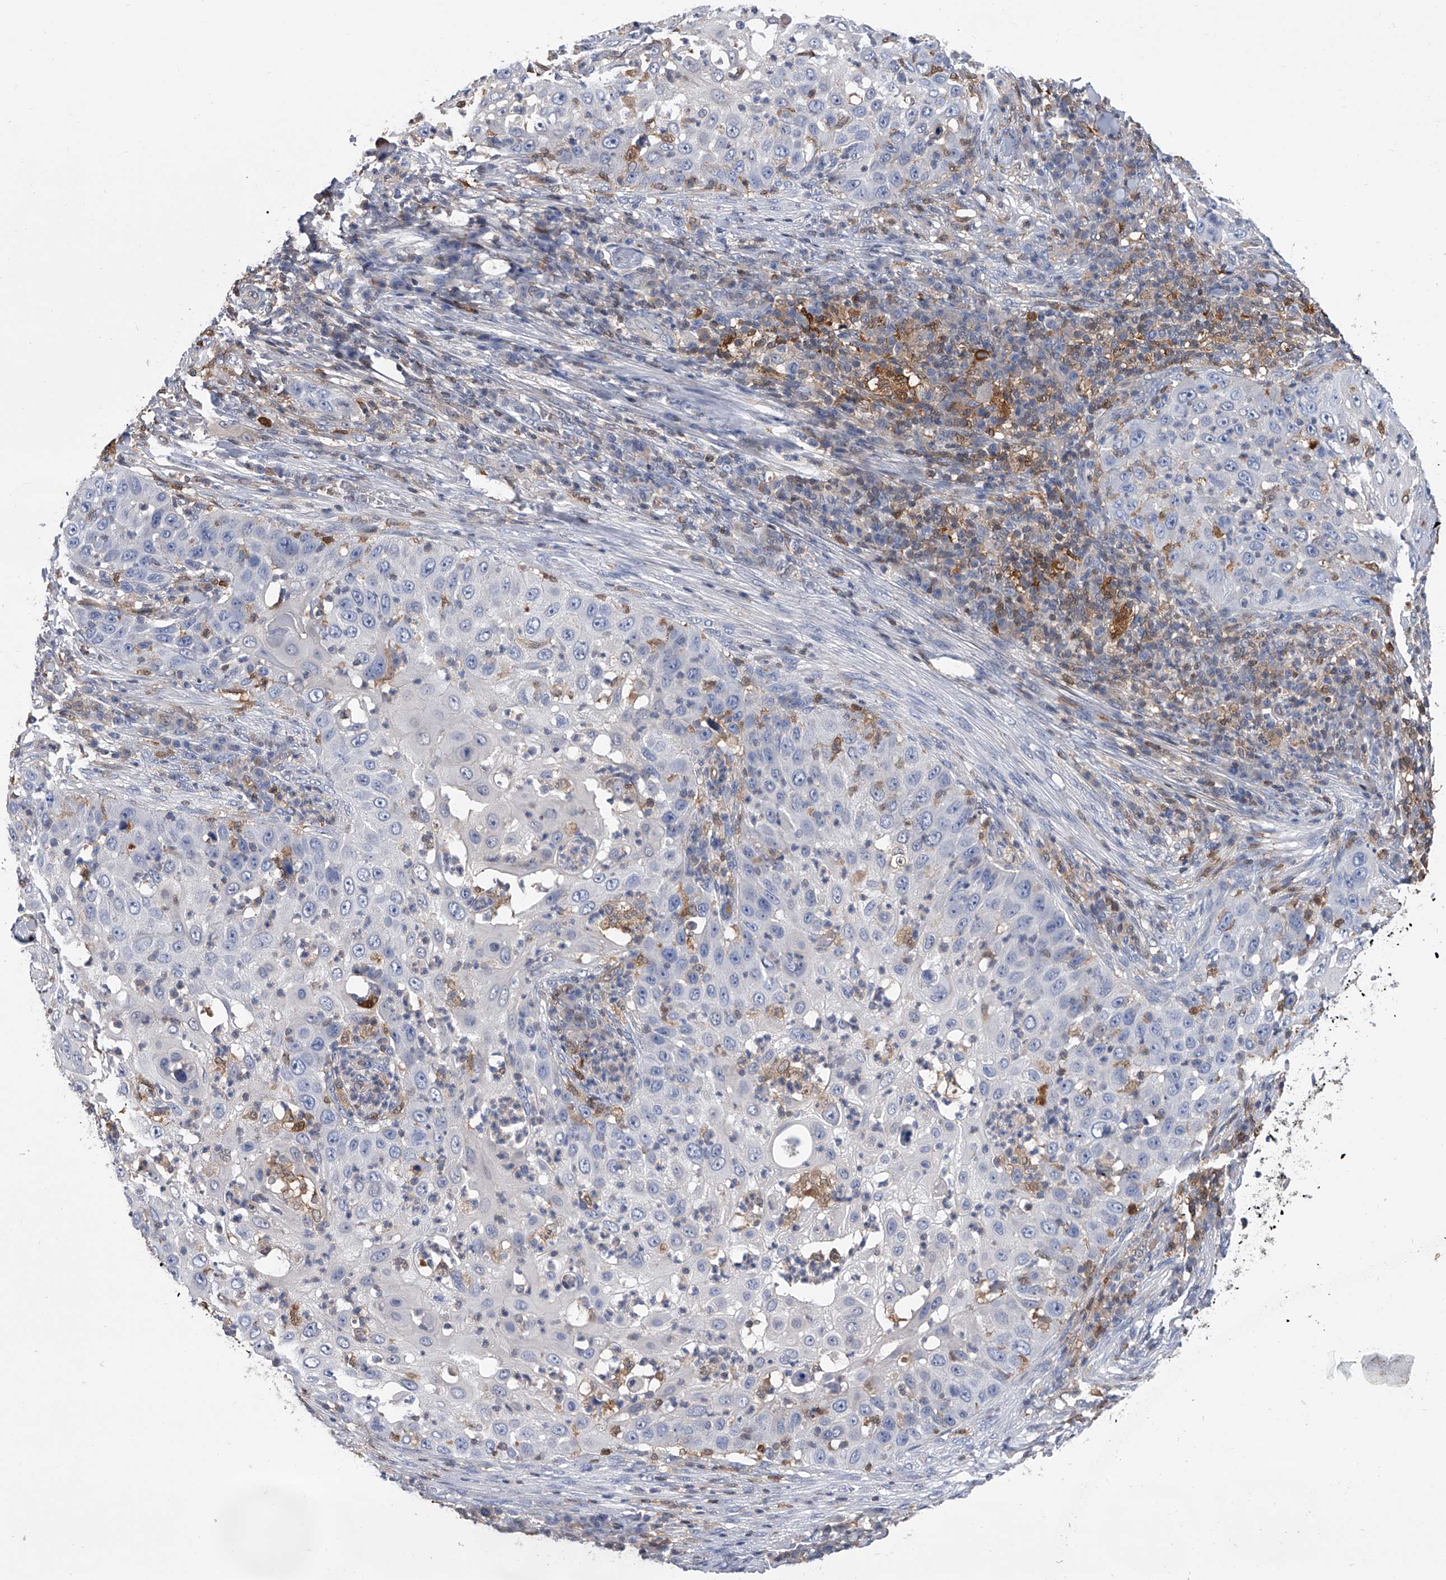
{"staining": {"intensity": "negative", "quantity": "none", "location": "none"}, "tissue": "skin cancer", "cell_type": "Tumor cells", "image_type": "cancer", "snomed": [{"axis": "morphology", "description": "Squamous cell carcinoma, NOS"}, {"axis": "topography", "description": "Skin"}], "caption": "Immunohistochemistry (IHC) of skin squamous cell carcinoma reveals no positivity in tumor cells.", "gene": "SERPINB9", "patient": {"sex": "female", "age": 44}}